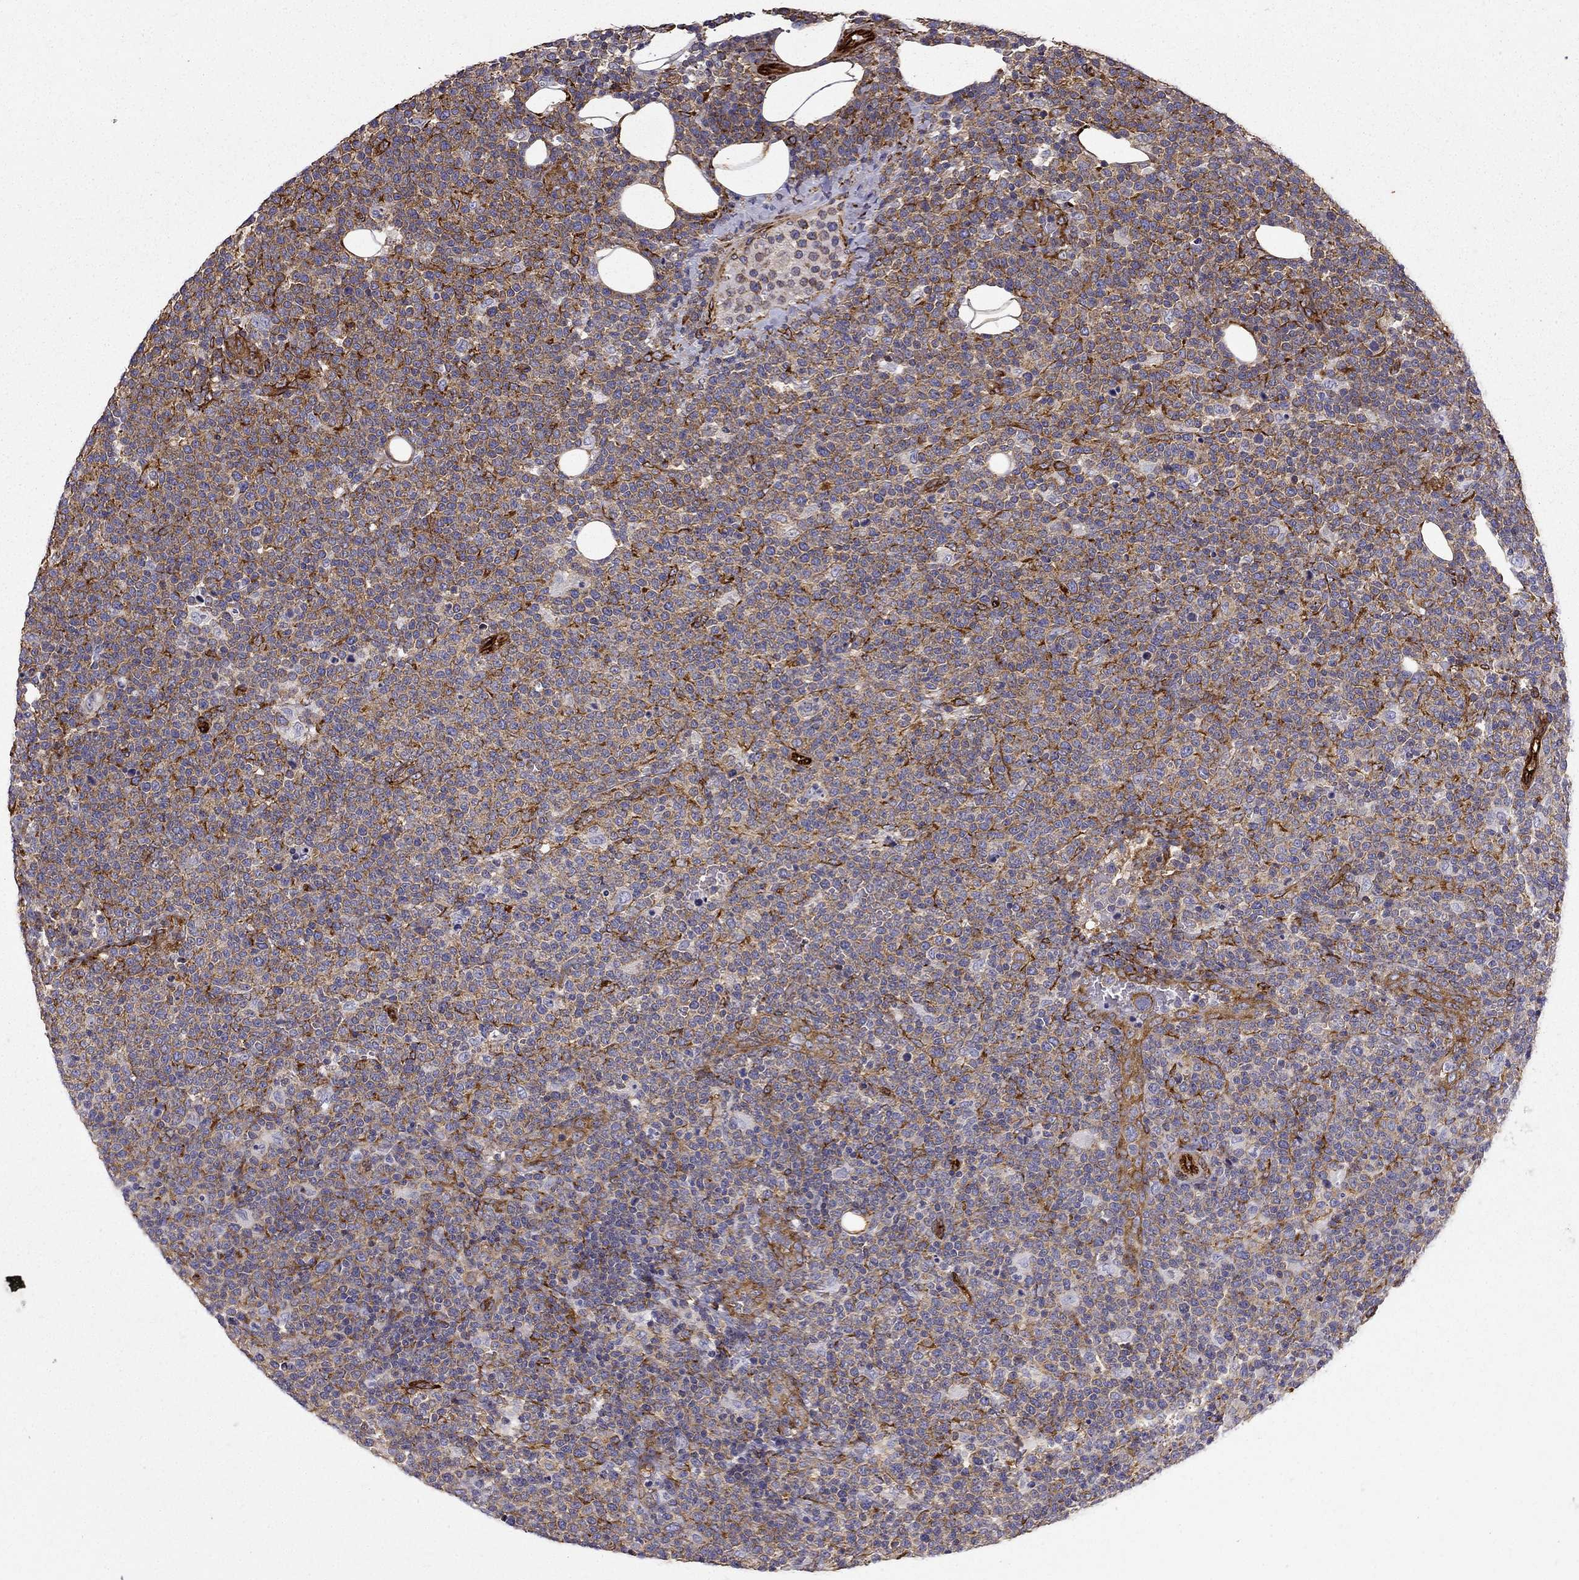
{"staining": {"intensity": "weak", "quantity": ">75%", "location": "cytoplasmic/membranous"}, "tissue": "lymphoma", "cell_type": "Tumor cells", "image_type": "cancer", "snomed": [{"axis": "morphology", "description": "Malignant lymphoma, non-Hodgkin's type, High grade"}, {"axis": "topography", "description": "Lymph node"}], "caption": "Immunohistochemistry (DAB (3,3'-diaminobenzidine)) staining of lymphoma reveals weak cytoplasmic/membranous protein staining in approximately >75% of tumor cells. (DAB IHC with brightfield microscopy, high magnification).", "gene": "MAP4", "patient": {"sex": "male", "age": 61}}